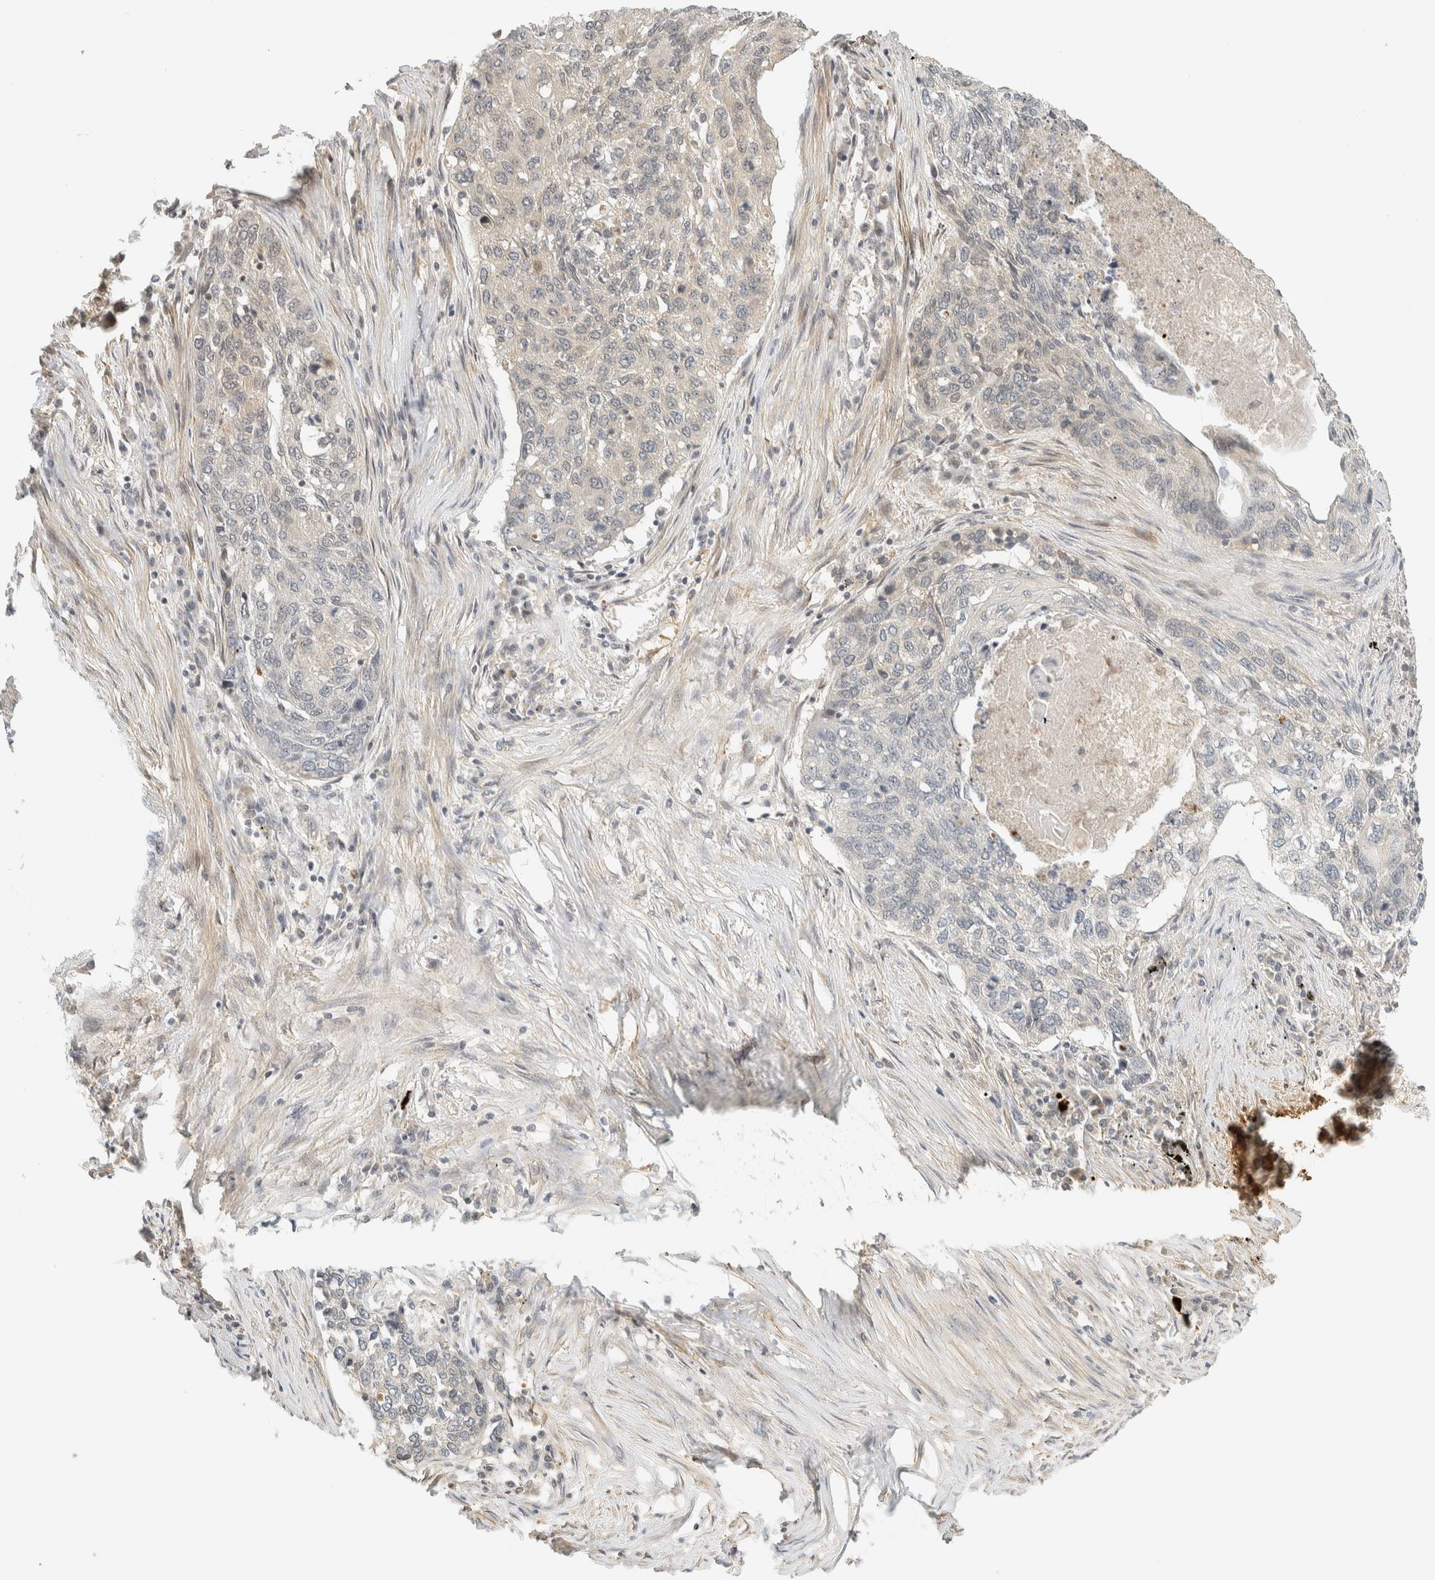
{"staining": {"intensity": "negative", "quantity": "none", "location": "none"}, "tissue": "lung cancer", "cell_type": "Tumor cells", "image_type": "cancer", "snomed": [{"axis": "morphology", "description": "Squamous cell carcinoma, NOS"}, {"axis": "topography", "description": "Lung"}], "caption": "DAB (3,3'-diaminobenzidine) immunohistochemical staining of human squamous cell carcinoma (lung) exhibits no significant staining in tumor cells. (DAB IHC with hematoxylin counter stain).", "gene": "KIFAP3", "patient": {"sex": "female", "age": 63}}